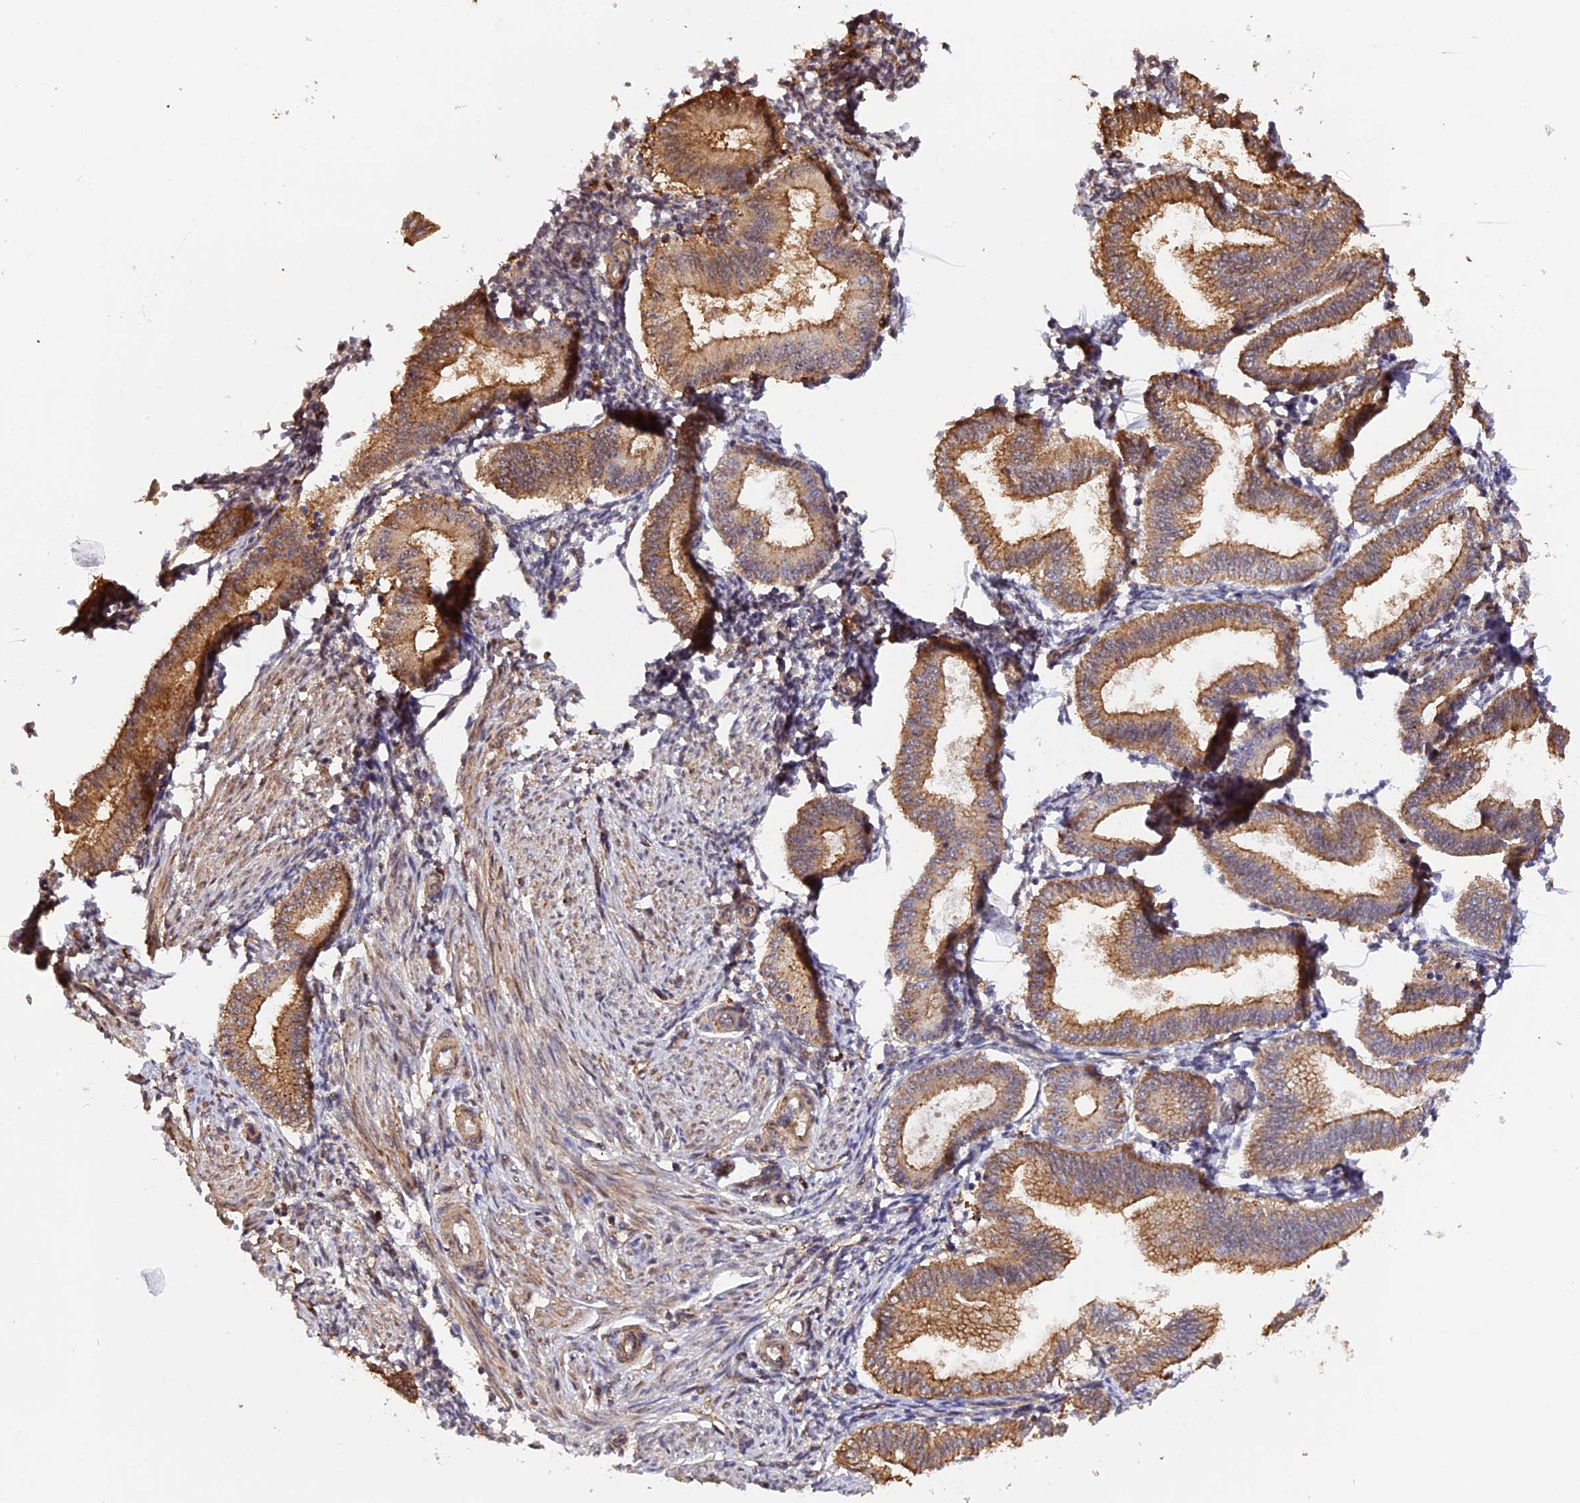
{"staining": {"intensity": "moderate", "quantity": ">75%", "location": "cytoplasmic/membranous"}, "tissue": "endometrium", "cell_type": "Cells in endometrial stroma", "image_type": "normal", "snomed": [{"axis": "morphology", "description": "Normal tissue, NOS"}, {"axis": "topography", "description": "Endometrium"}], "caption": "Immunohistochemical staining of normal endometrium reveals >75% levels of moderate cytoplasmic/membranous protein expression in approximately >75% of cells in endometrial stroma.", "gene": "HERPUD1", "patient": {"sex": "female", "age": 39}}